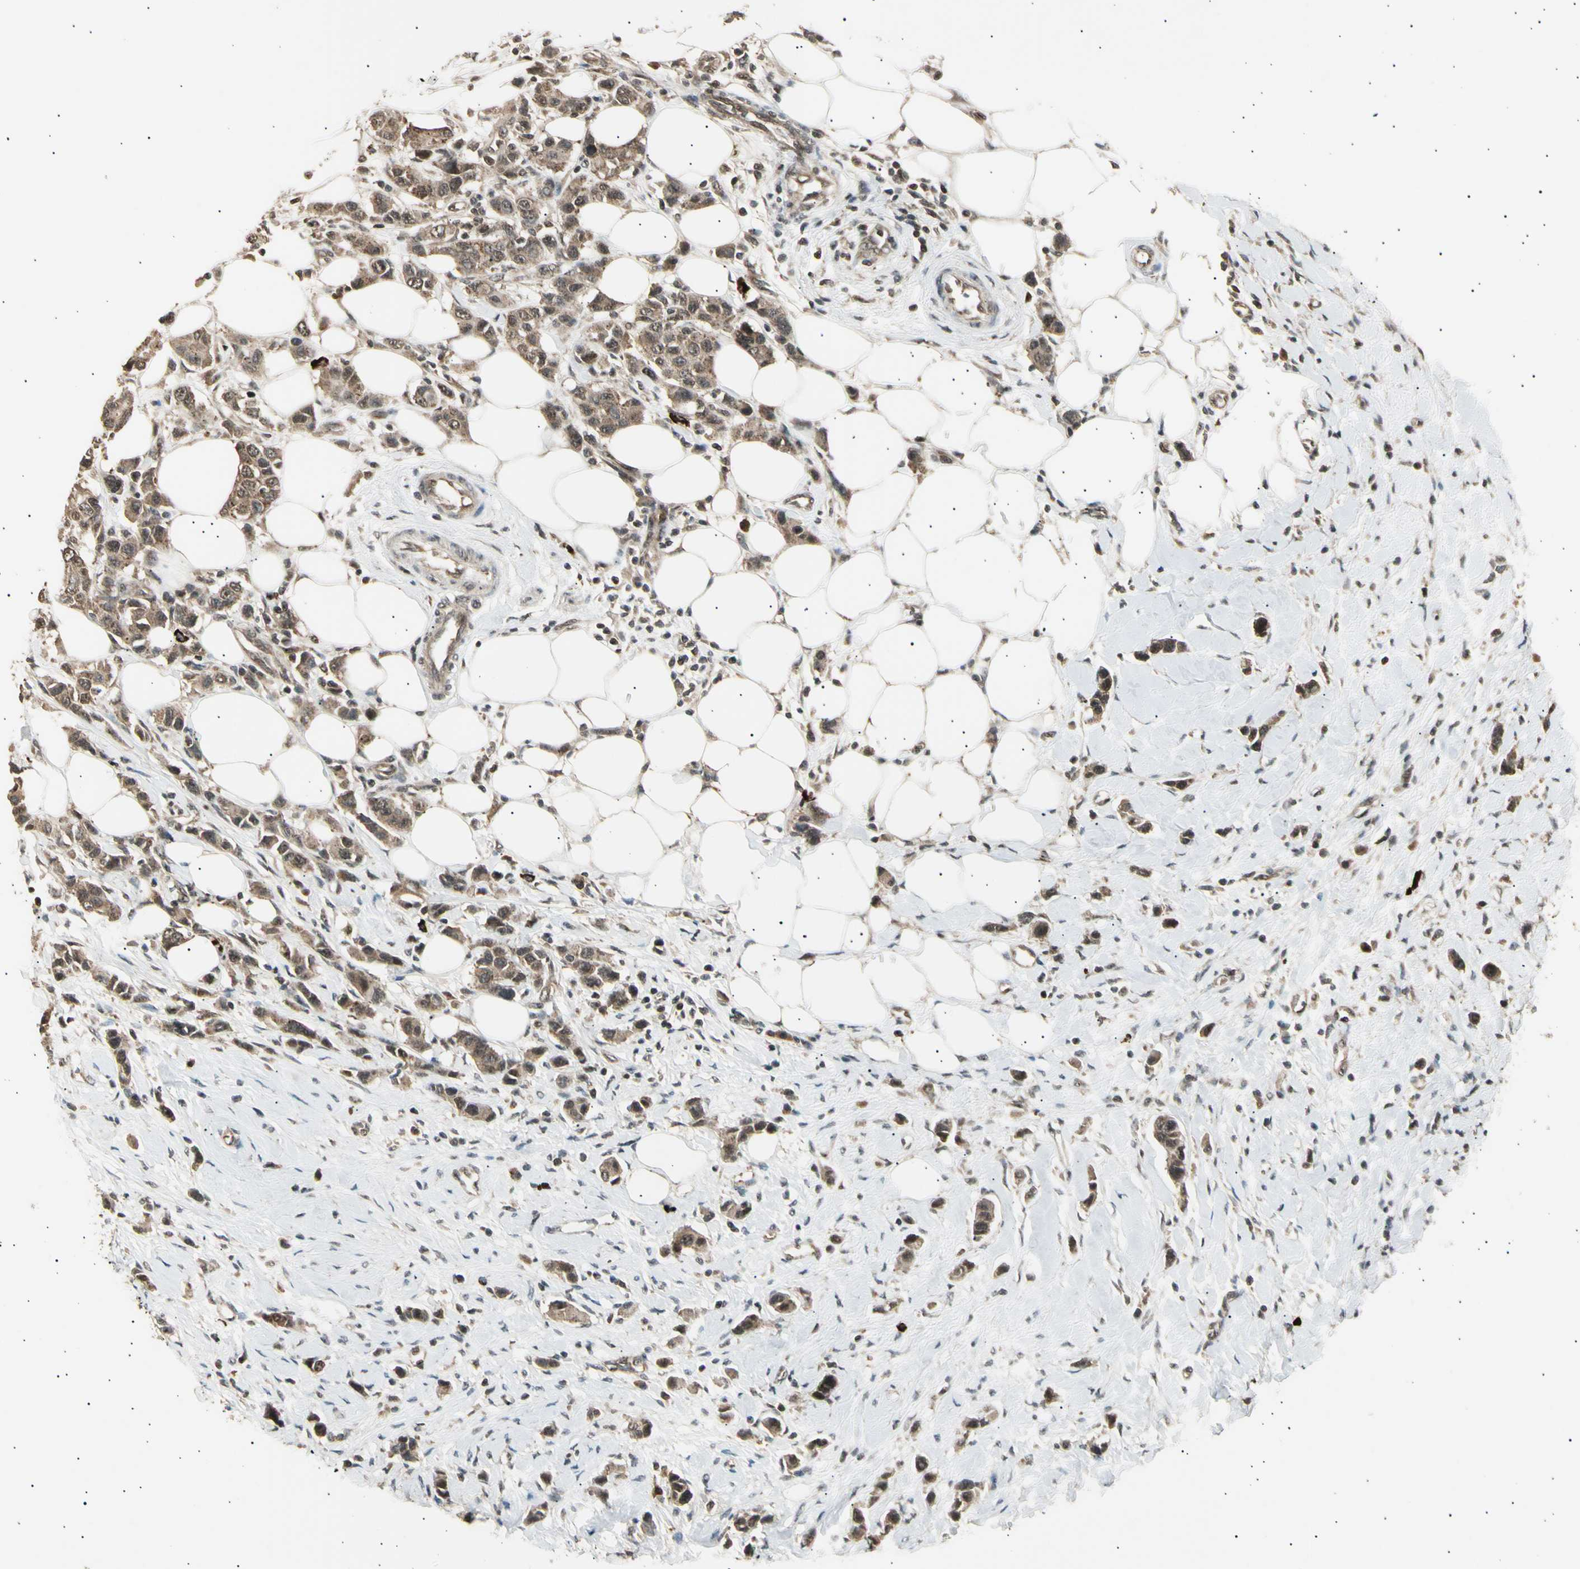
{"staining": {"intensity": "weak", "quantity": ">75%", "location": "cytoplasmic/membranous,nuclear"}, "tissue": "breast cancer", "cell_type": "Tumor cells", "image_type": "cancer", "snomed": [{"axis": "morphology", "description": "Normal tissue, NOS"}, {"axis": "morphology", "description": "Duct carcinoma"}, {"axis": "topography", "description": "Breast"}], "caption": "Protein expression analysis of breast infiltrating ductal carcinoma exhibits weak cytoplasmic/membranous and nuclear expression in about >75% of tumor cells.", "gene": "NUAK2", "patient": {"sex": "female", "age": 50}}